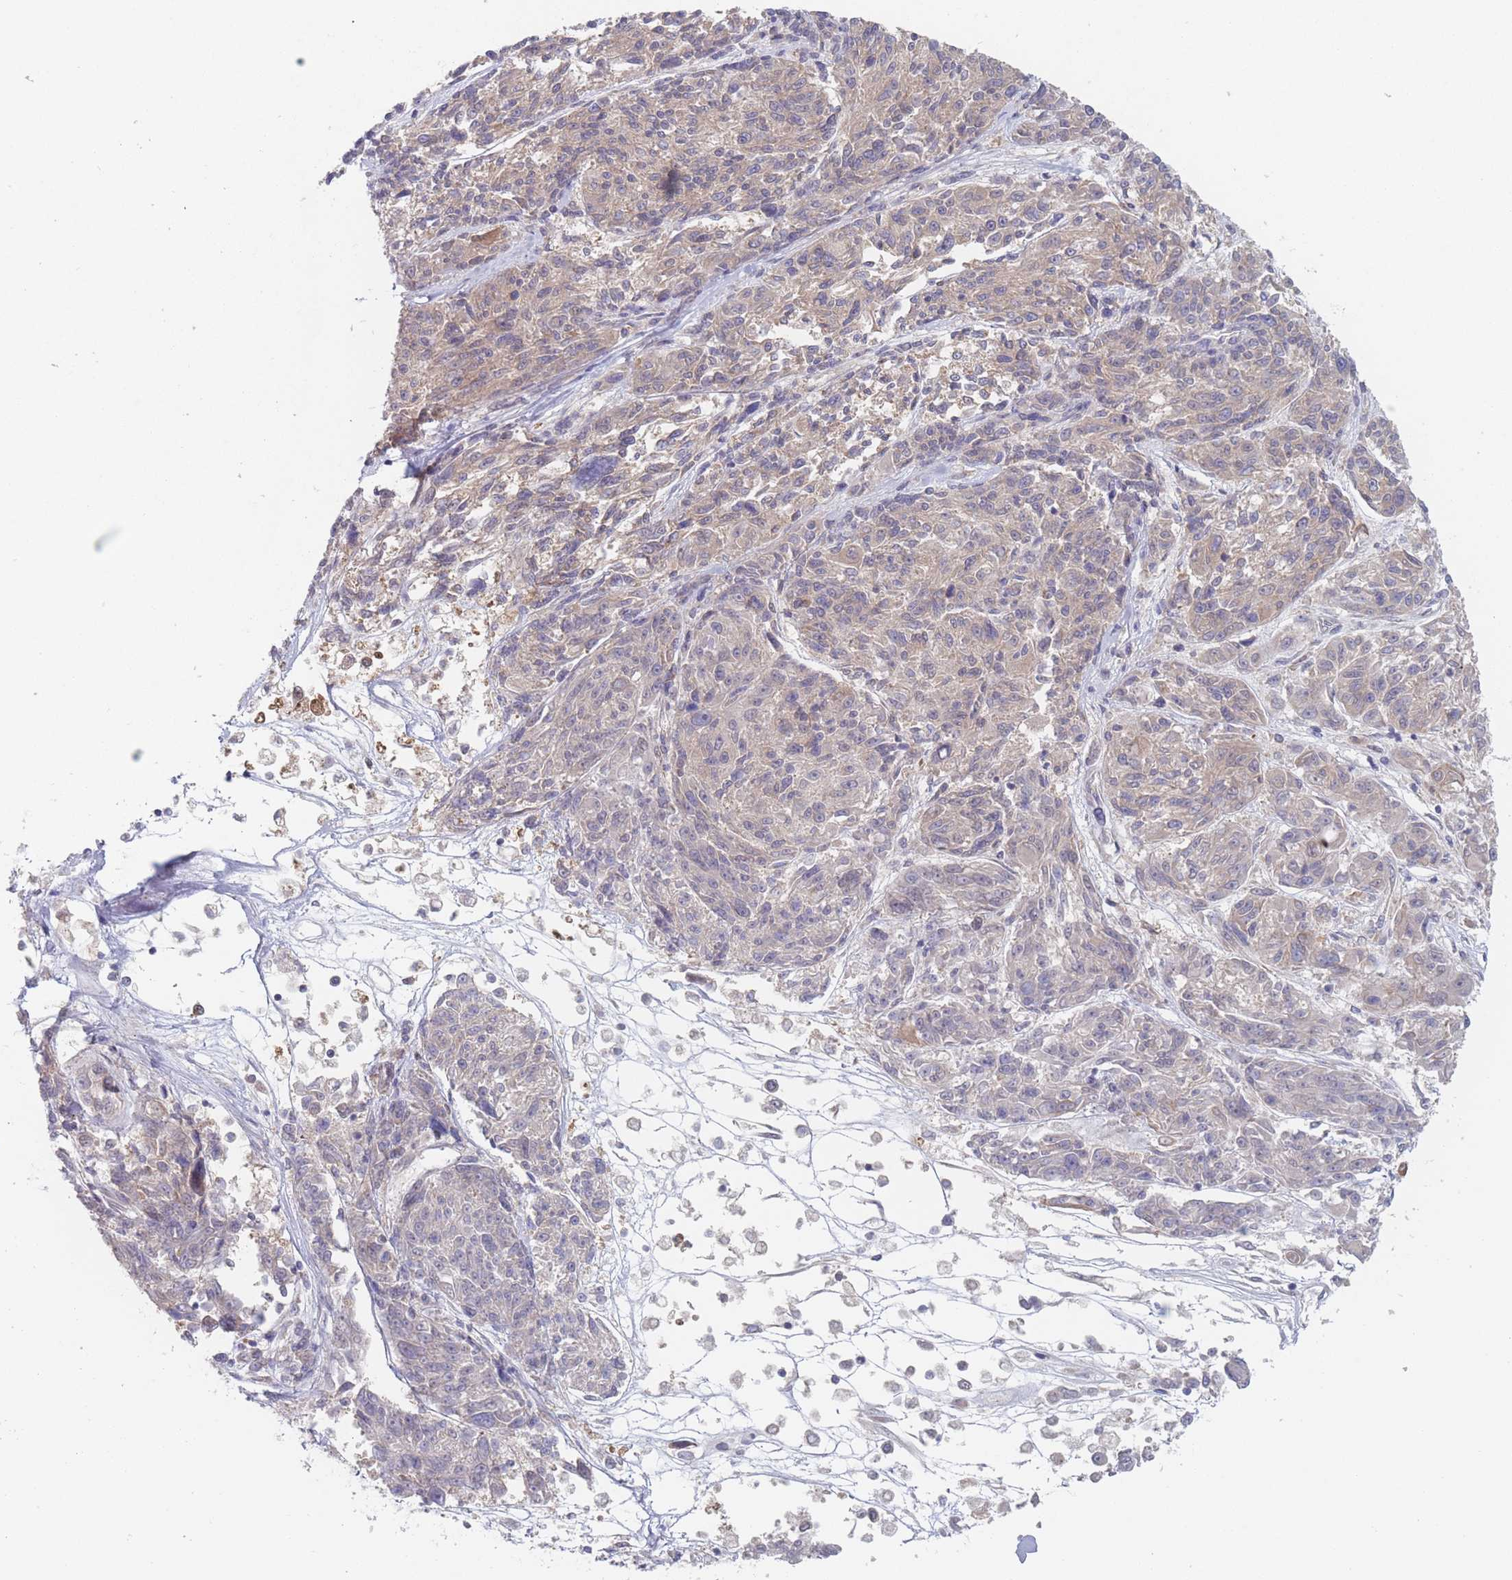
{"staining": {"intensity": "negative", "quantity": "none", "location": "none"}, "tissue": "melanoma", "cell_type": "Tumor cells", "image_type": "cancer", "snomed": [{"axis": "morphology", "description": "Malignant melanoma, NOS"}, {"axis": "topography", "description": "Skin"}], "caption": "Immunohistochemistry of malignant melanoma displays no expression in tumor cells.", "gene": "EFCC1", "patient": {"sex": "male", "age": 53}}